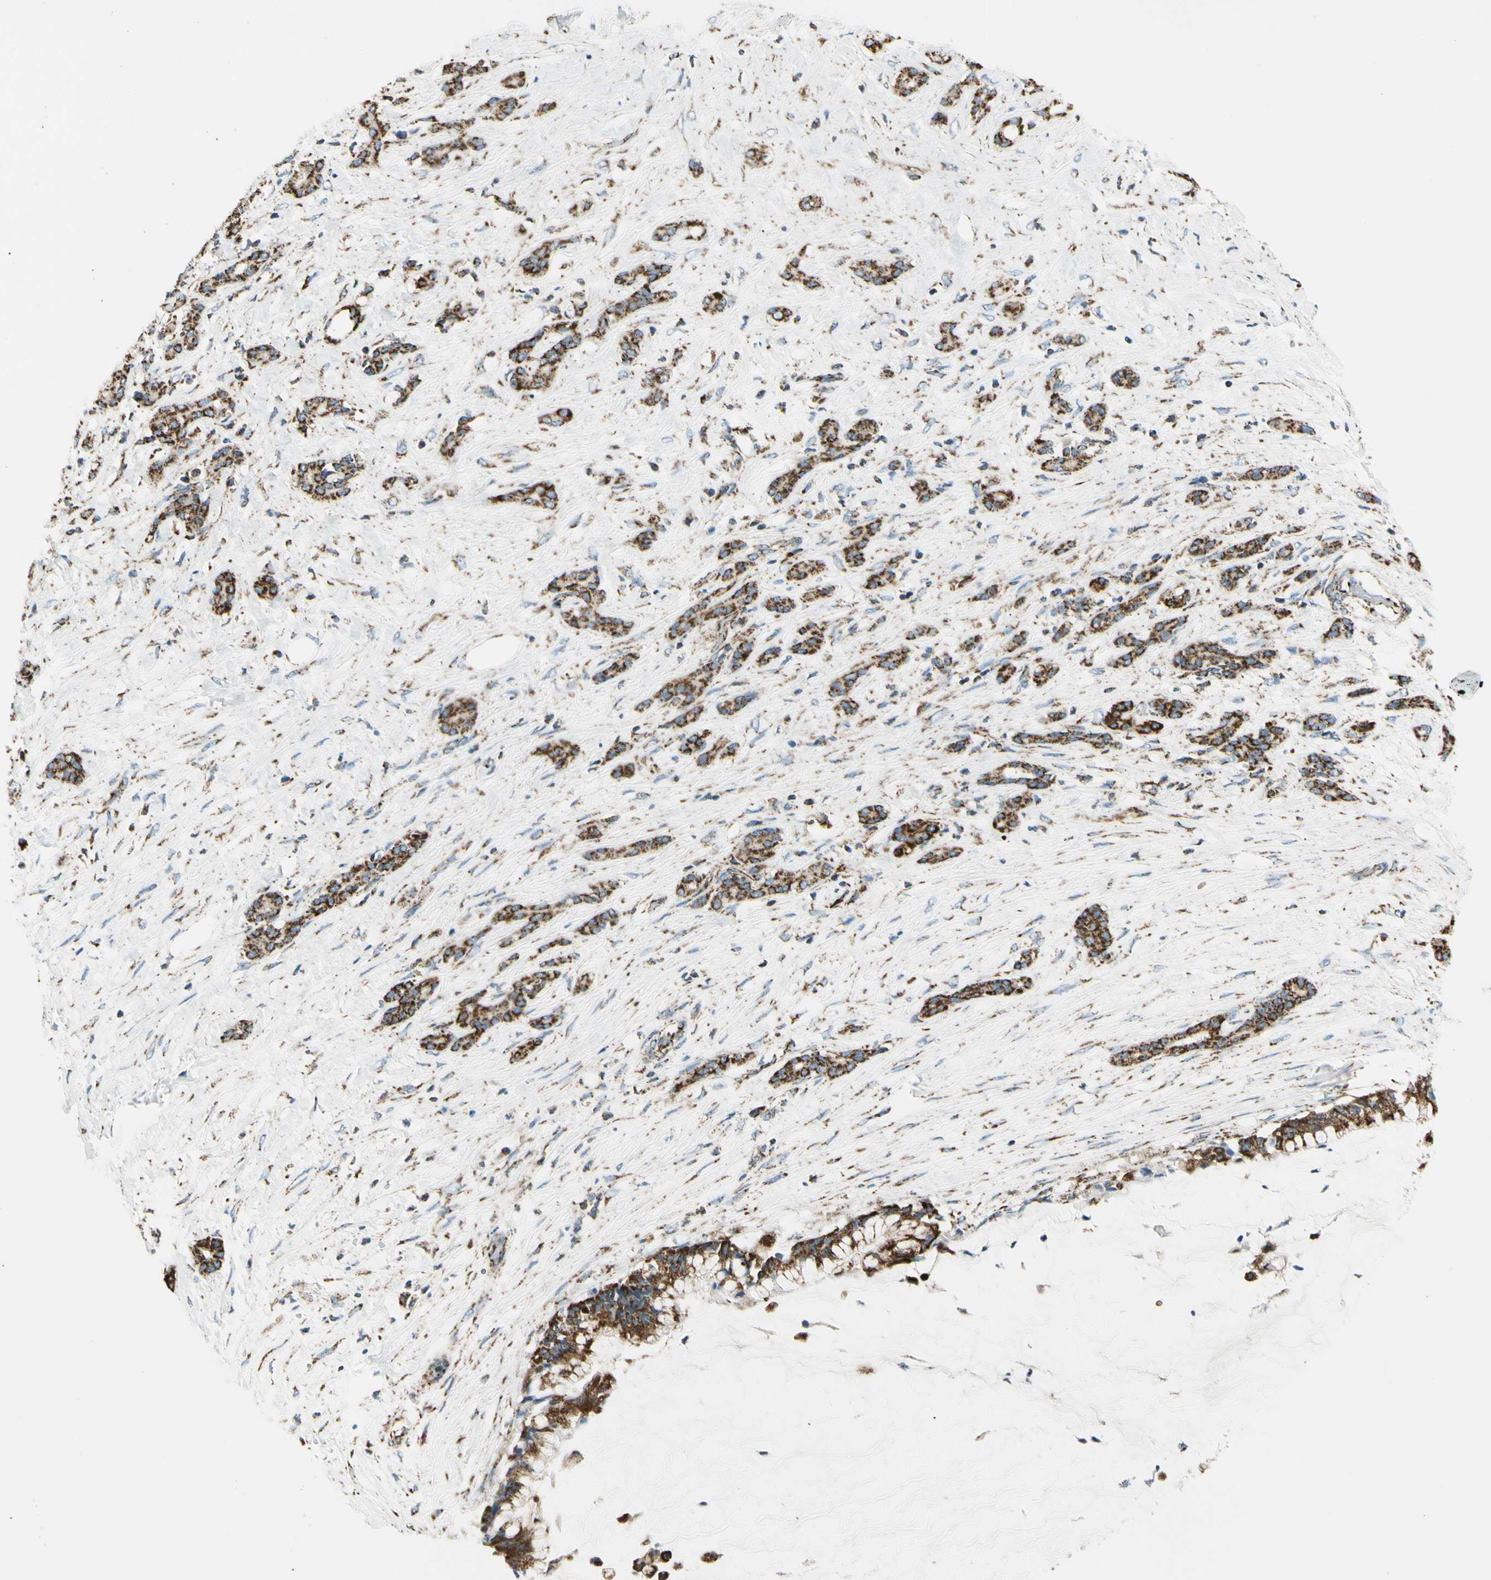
{"staining": {"intensity": "strong", "quantity": ">75%", "location": "cytoplasmic/membranous"}, "tissue": "pancreatic cancer", "cell_type": "Tumor cells", "image_type": "cancer", "snomed": [{"axis": "morphology", "description": "Adenocarcinoma, NOS"}, {"axis": "topography", "description": "Pancreas"}], "caption": "Protein staining by immunohistochemistry (IHC) shows strong cytoplasmic/membranous expression in about >75% of tumor cells in pancreatic cancer (adenocarcinoma). The protein of interest is stained brown, and the nuclei are stained in blue (DAB IHC with brightfield microscopy, high magnification).", "gene": "MAVS", "patient": {"sex": "male", "age": 41}}